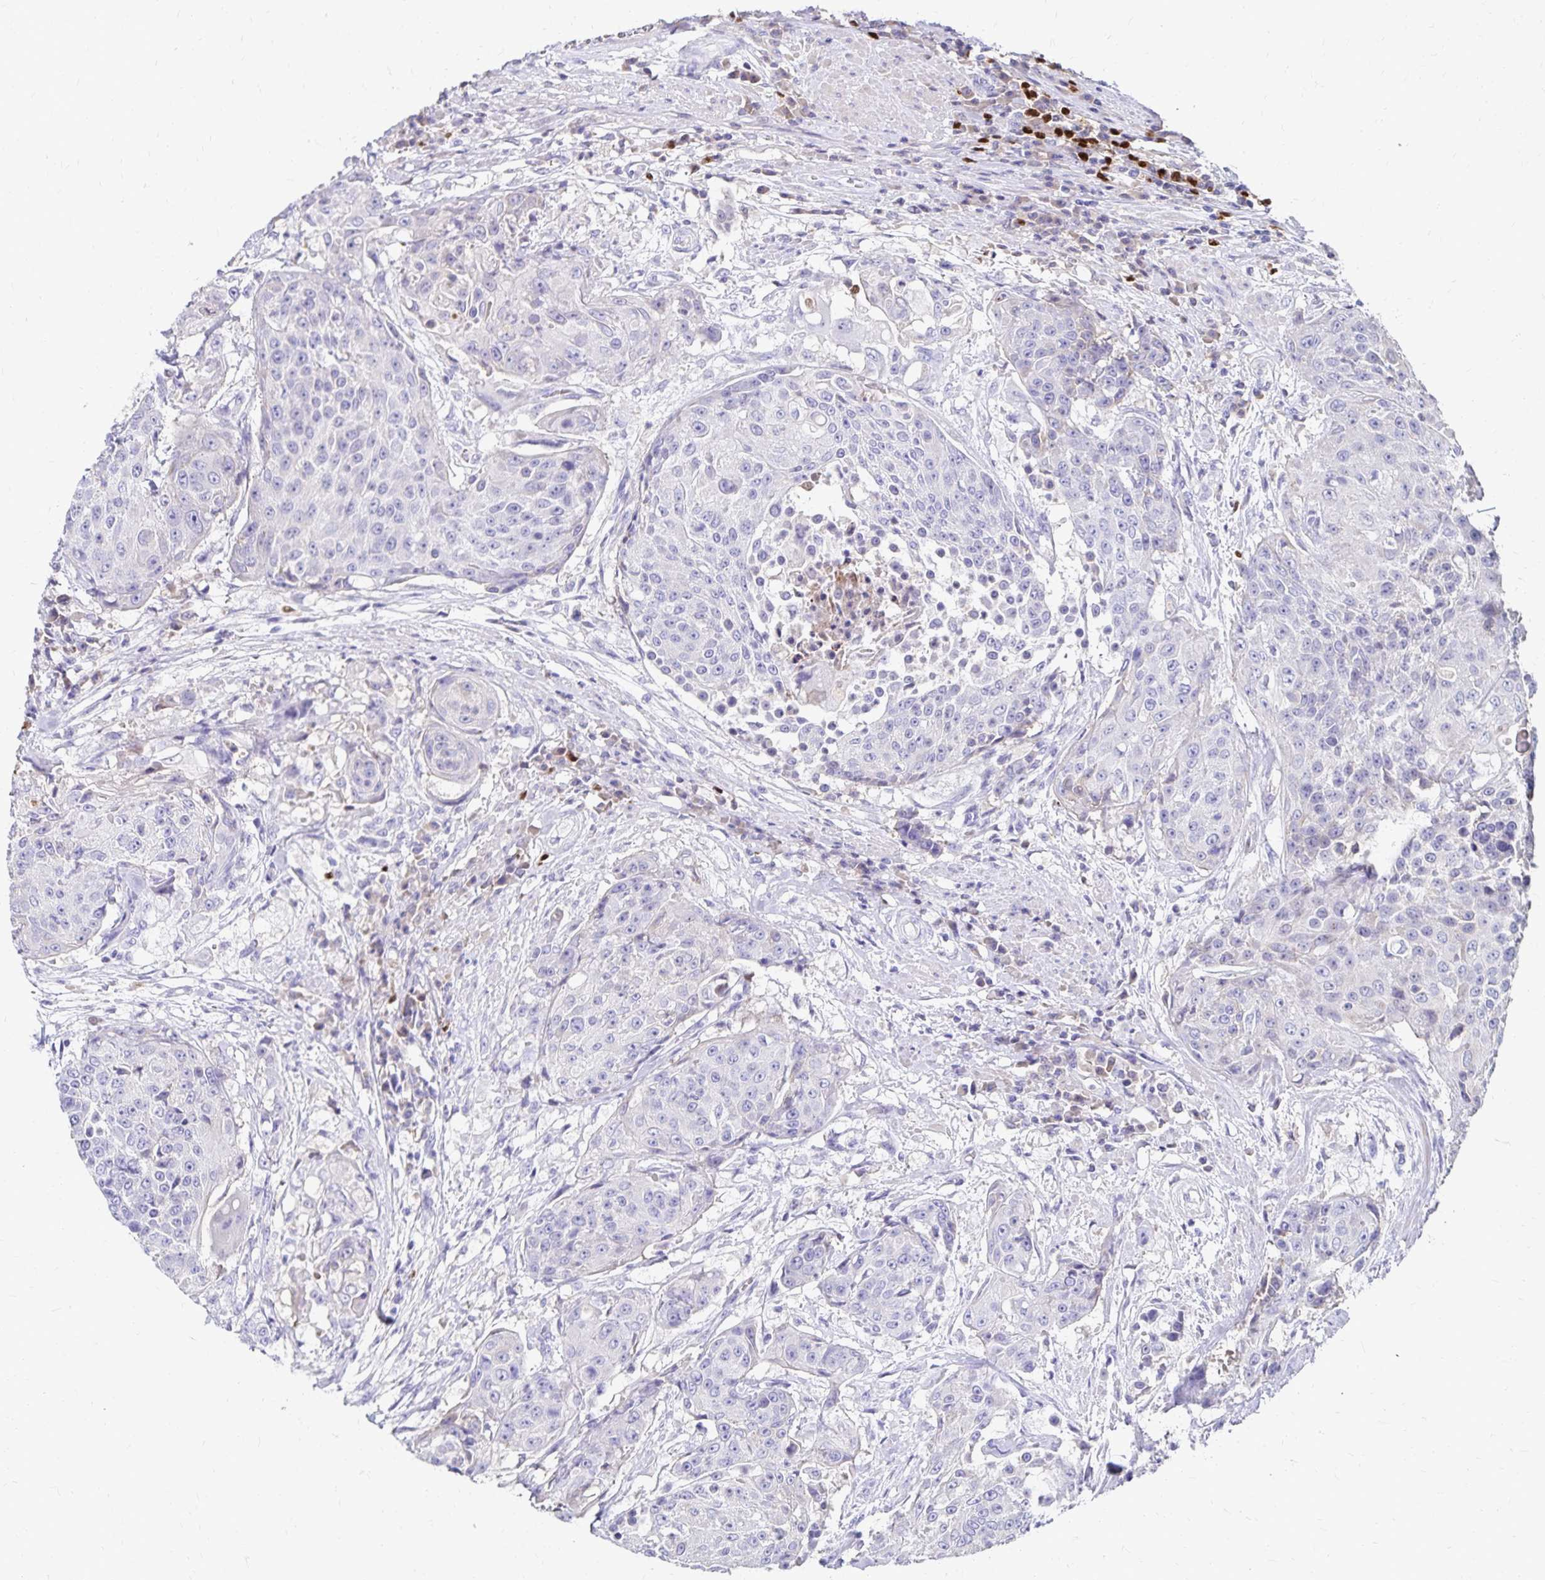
{"staining": {"intensity": "negative", "quantity": "none", "location": "none"}, "tissue": "urothelial cancer", "cell_type": "Tumor cells", "image_type": "cancer", "snomed": [{"axis": "morphology", "description": "Urothelial carcinoma, High grade"}, {"axis": "topography", "description": "Urinary bladder"}], "caption": "Immunohistochemistry (IHC) photomicrograph of neoplastic tissue: high-grade urothelial carcinoma stained with DAB displays no significant protein positivity in tumor cells.", "gene": "PAX5", "patient": {"sex": "female", "age": 63}}